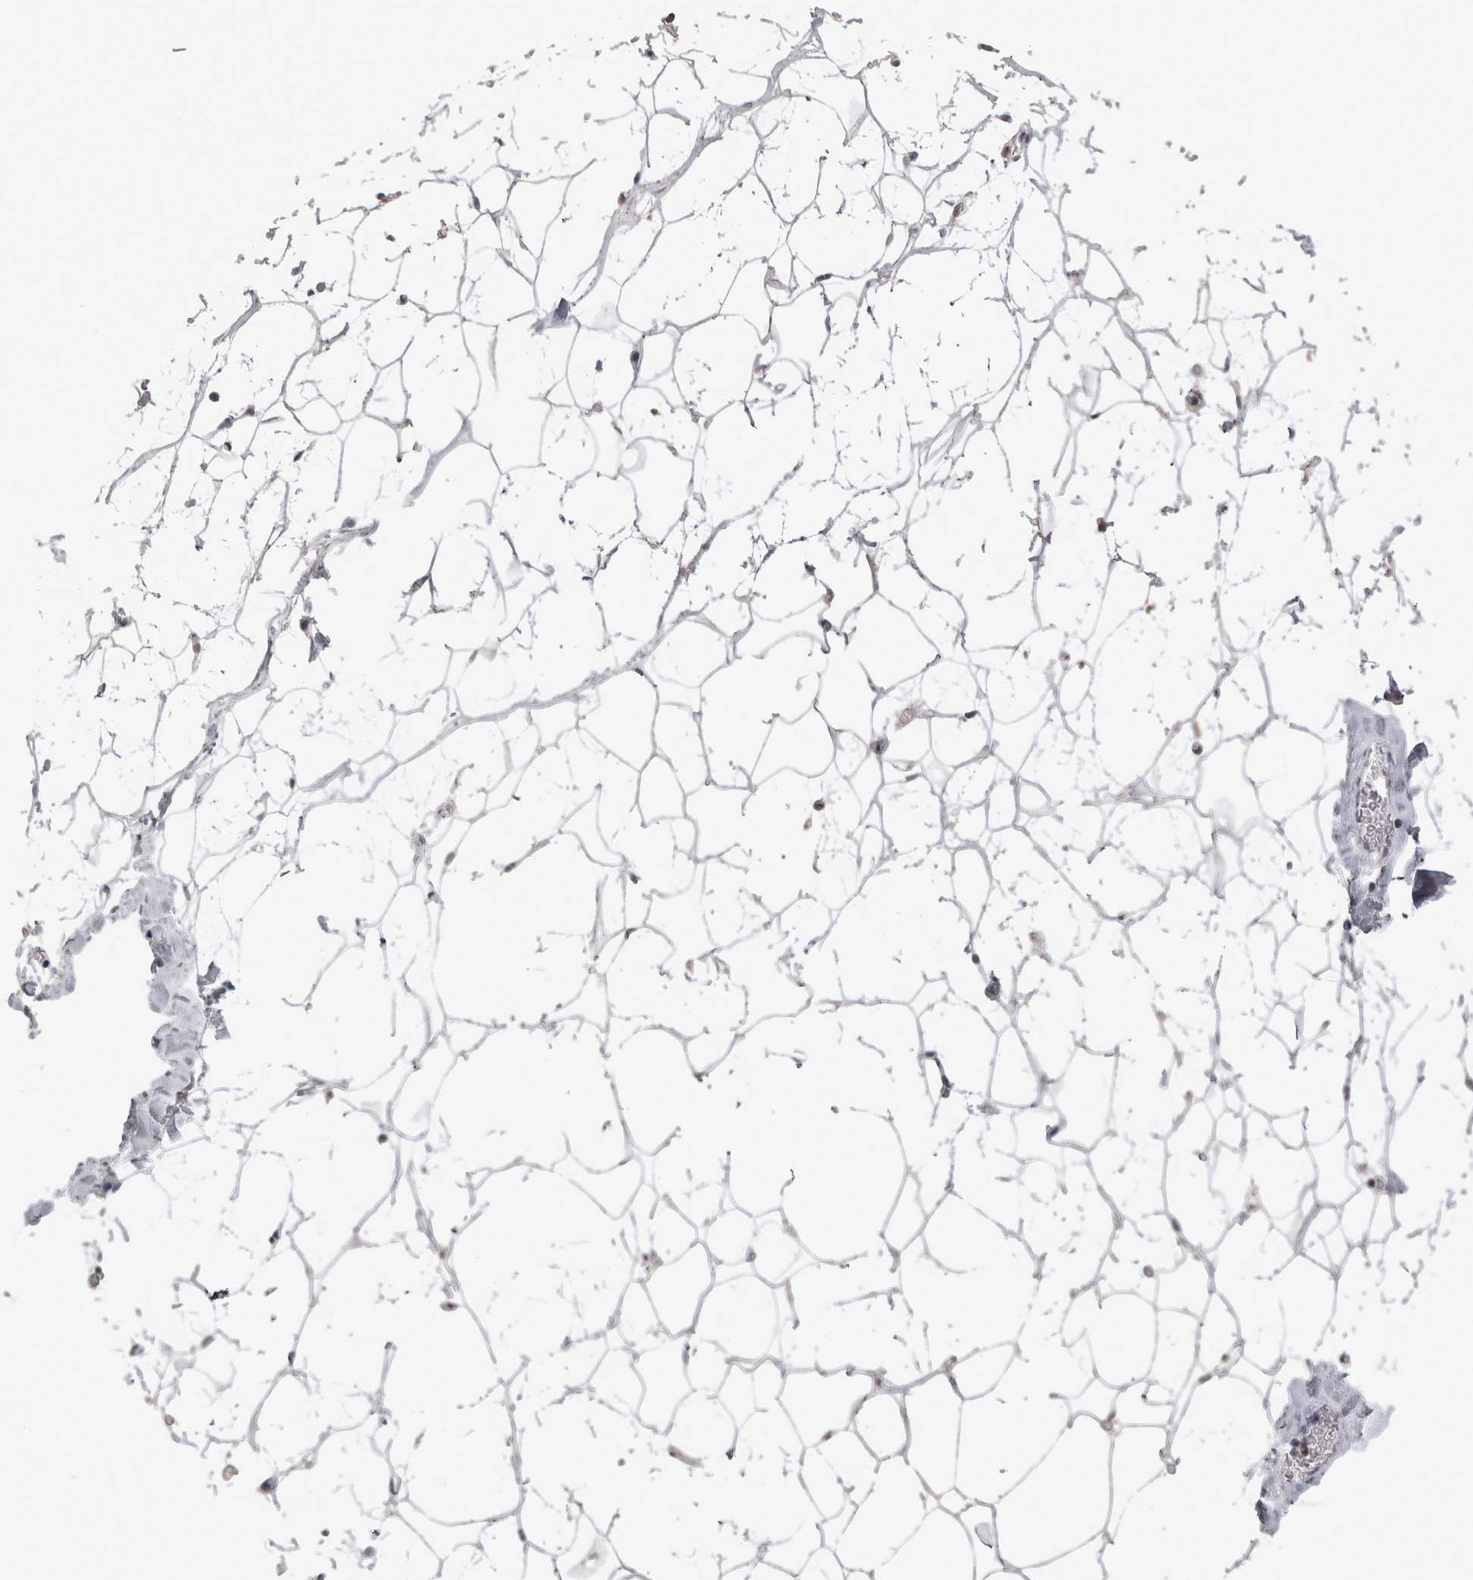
{"staining": {"intensity": "negative", "quantity": "none", "location": "none"}, "tissue": "adipose tissue", "cell_type": "Adipocytes", "image_type": "normal", "snomed": [{"axis": "morphology", "description": "Normal tissue, NOS"}, {"axis": "morphology", "description": "Fibrosis, NOS"}, {"axis": "topography", "description": "Breast"}, {"axis": "topography", "description": "Adipose tissue"}], "caption": "Image shows no protein staining in adipocytes of unremarkable adipose tissue. Brightfield microscopy of immunohistochemistry stained with DAB (brown) and hematoxylin (blue), captured at high magnification.", "gene": "LAX1", "patient": {"sex": "female", "age": 39}}